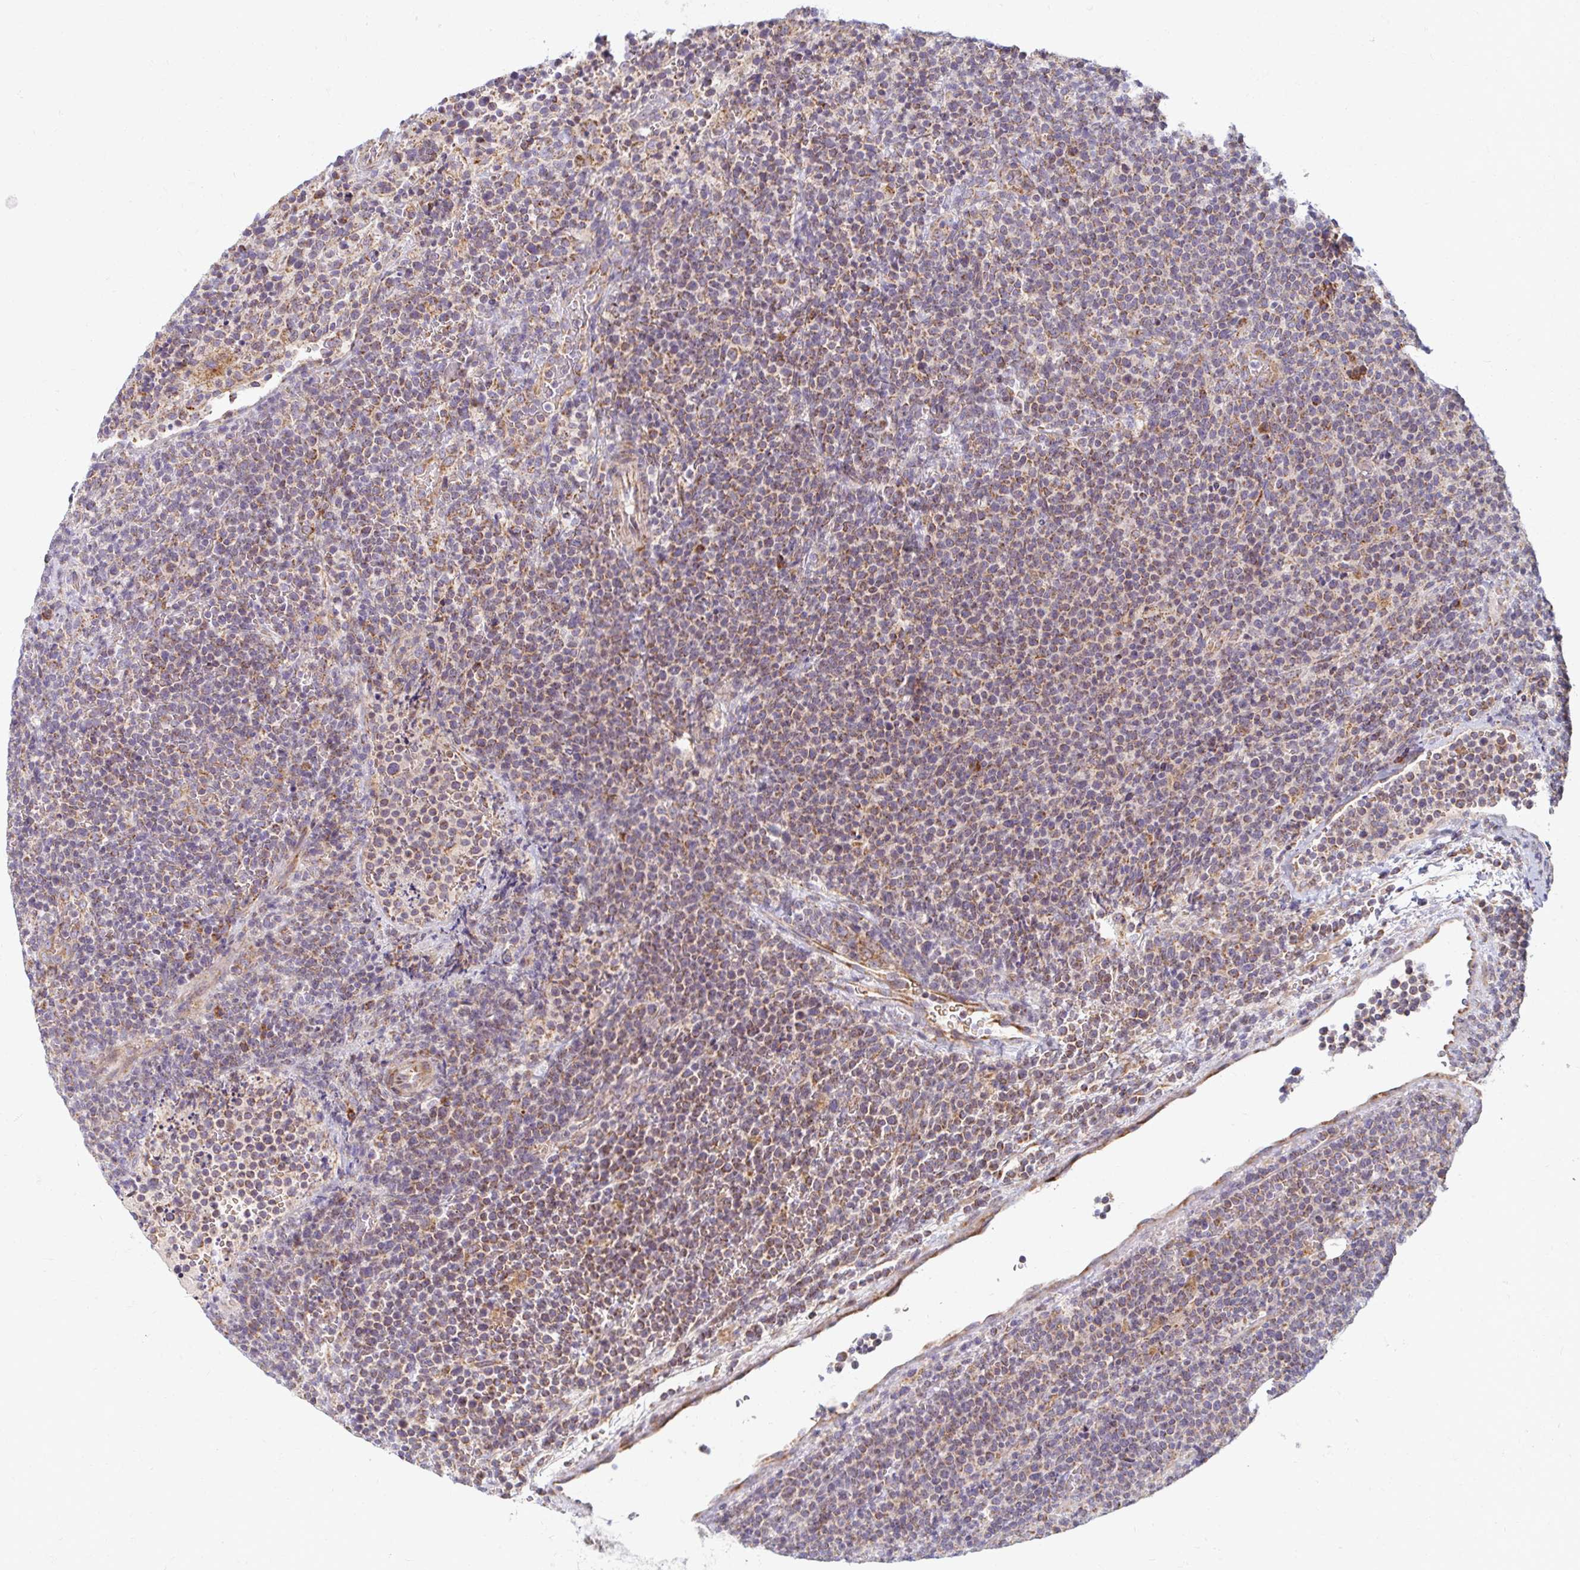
{"staining": {"intensity": "moderate", "quantity": "25%-75%", "location": "cytoplasmic/membranous"}, "tissue": "lymphoma", "cell_type": "Tumor cells", "image_type": "cancer", "snomed": [{"axis": "morphology", "description": "Malignant lymphoma, non-Hodgkin's type, High grade"}, {"axis": "topography", "description": "Lymph node"}], "caption": "Protein expression analysis of human lymphoma reveals moderate cytoplasmic/membranous positivity in about 25%-75% of tumor cells.", "gene": "SKP2", "patient": {"sex": "male", "age": 61}}